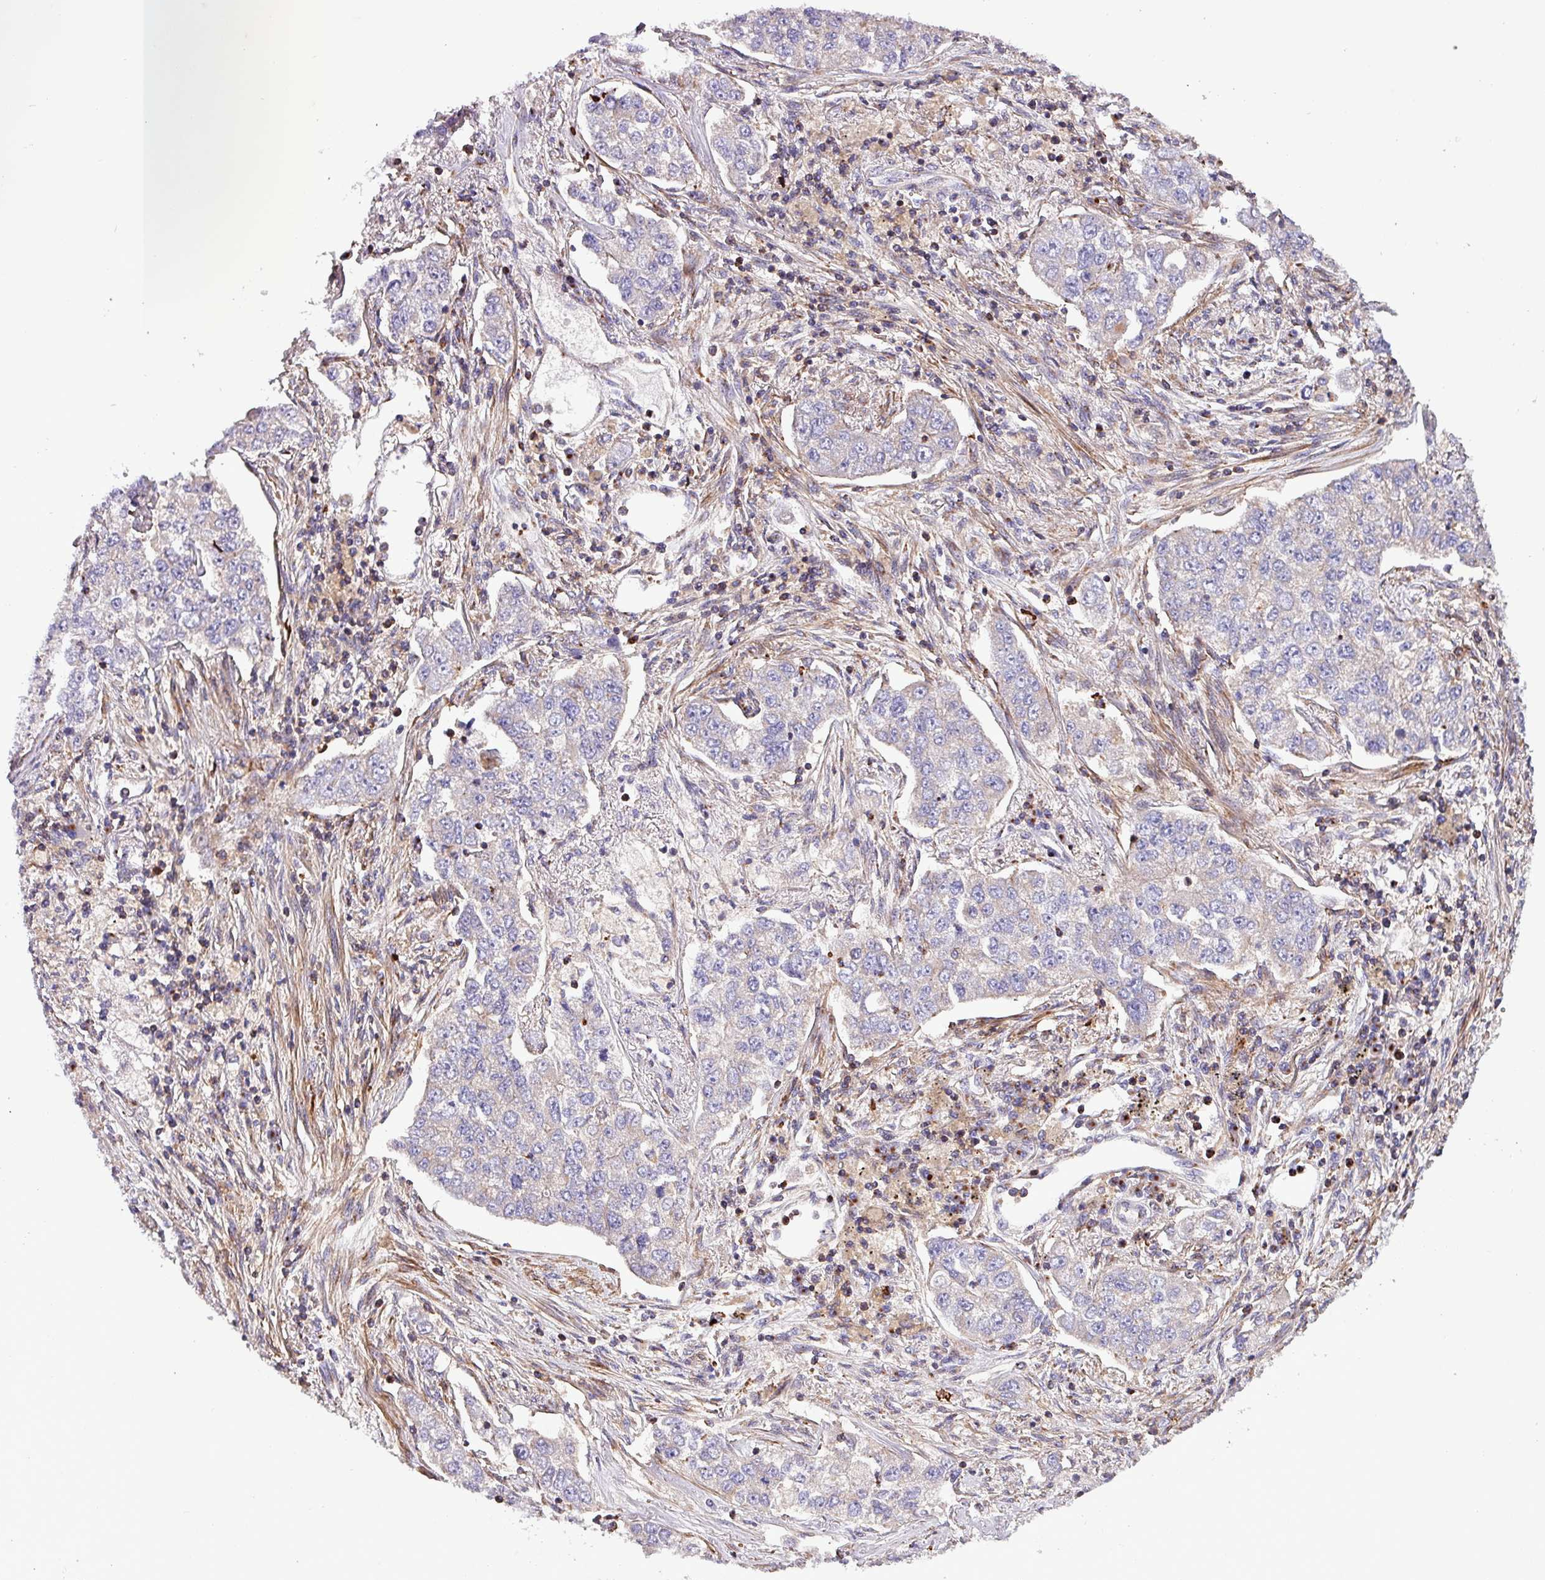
{"staining": {"intensity": "weak", "quantity": "<25%", "location": "cytoplasmic/membranous"}, "tissue": "lung cancer", "cell_type": "Tumor cells", "image_type": "cancer", "snomed": [{"axis": "morphology", "description": "Adenocarcinoma, NOS"}, {"axis": "topography", "description": "Lung"}], "caption": "A micrograph of human lung cancer is negative for staining in tumor cells.", "gene": "VAMP4", "patient": {"sex": "male", "age": 49}}